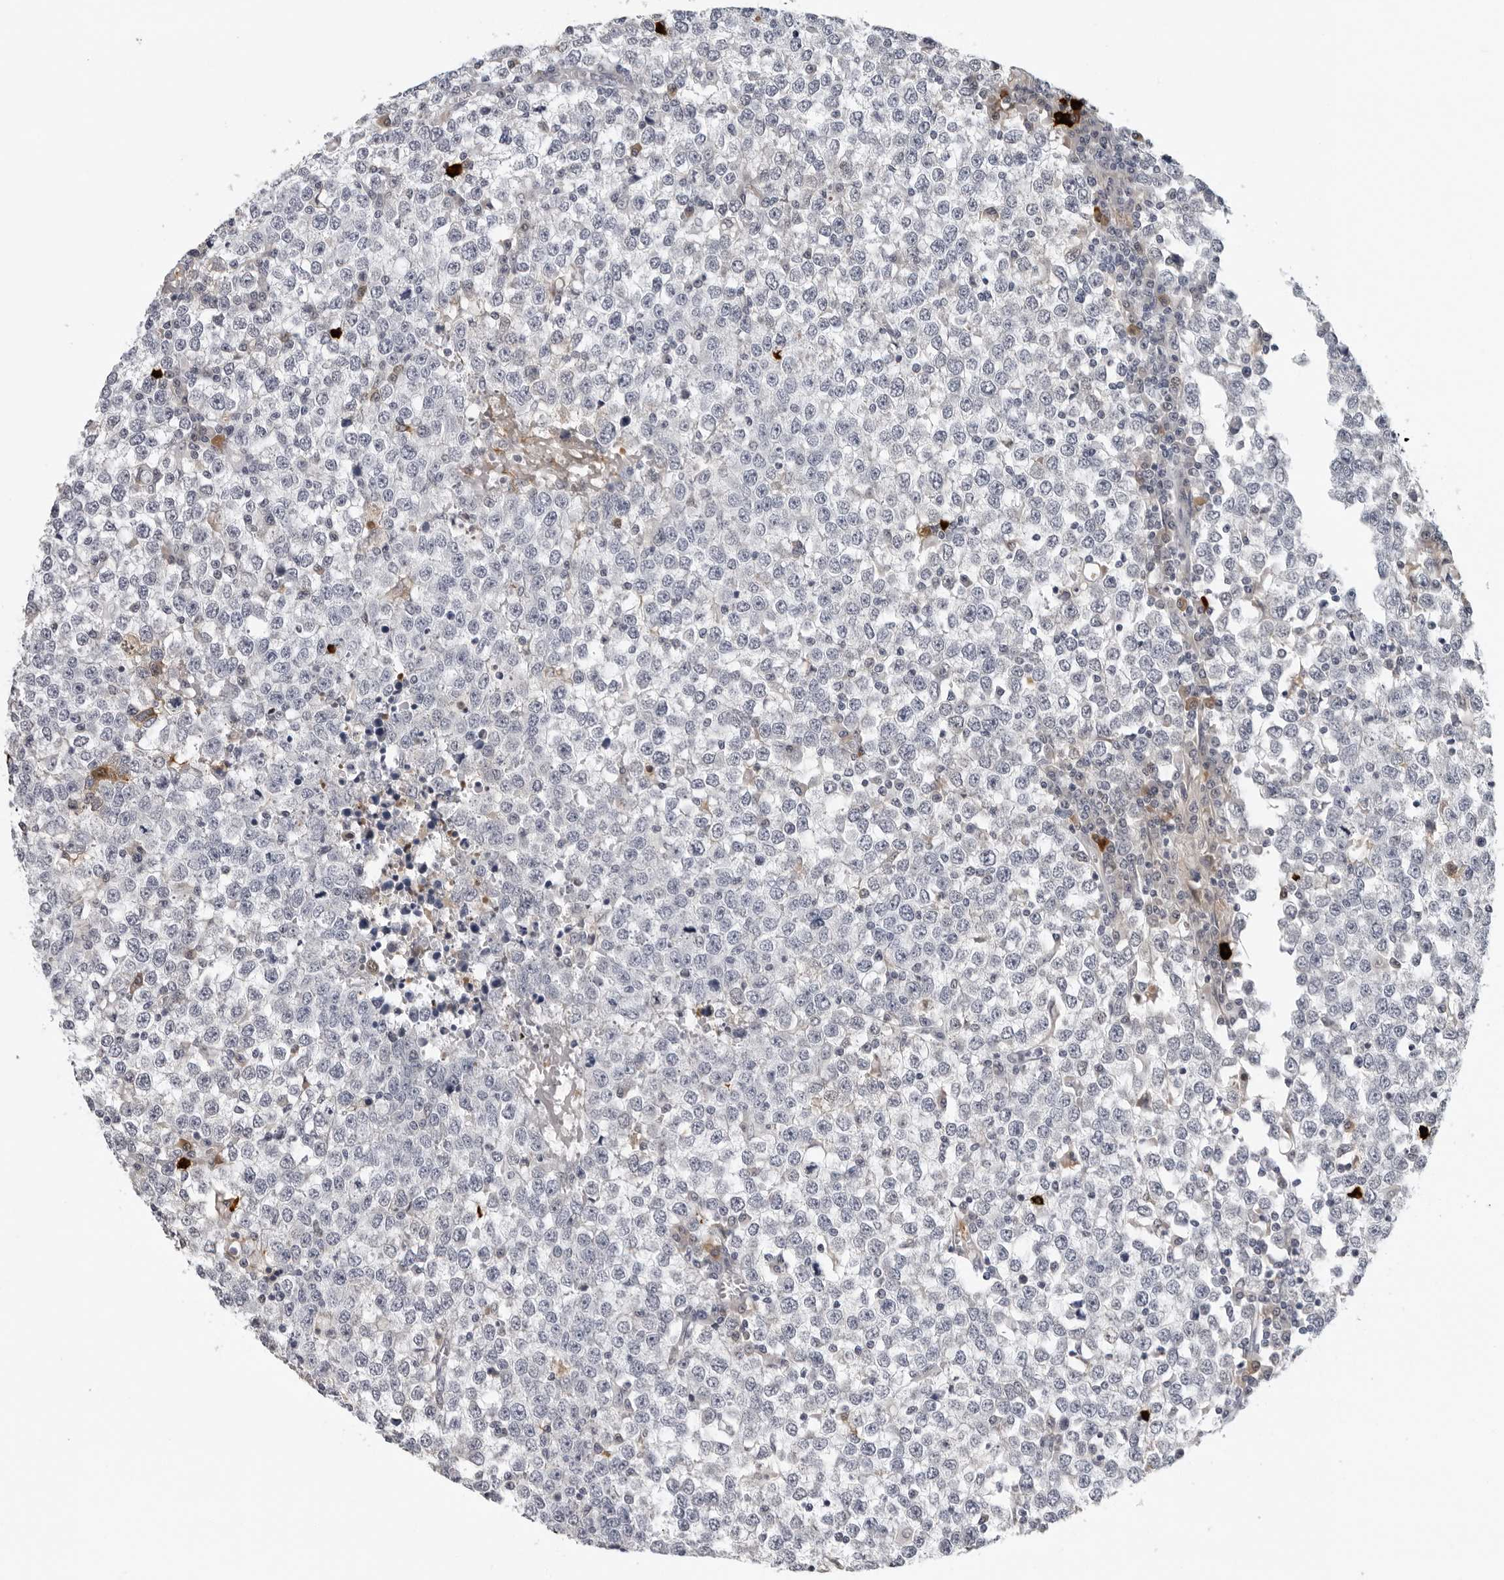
{"staining": {"intensity": "negative", "quantity": "none", "location": "none"}, "tissue": "testis cancer", "cell_type": "Tumor cells", "image_type": "cancer", "snomed": [{"axis": "morphology", "description": "Seminoma, NOS"}, {"axis": "topography", "description": "Testis"}], "caption": "Tumor cells are negative for brown protein staining in testis seminoma. The staining is performed using DAB (3,3'-diaminobenzidine) brown chromogen with nuclei counter-stained in using hematoxylin.", "gene": "ZNF502", "patient": {"sex": "male", "age": 65}}